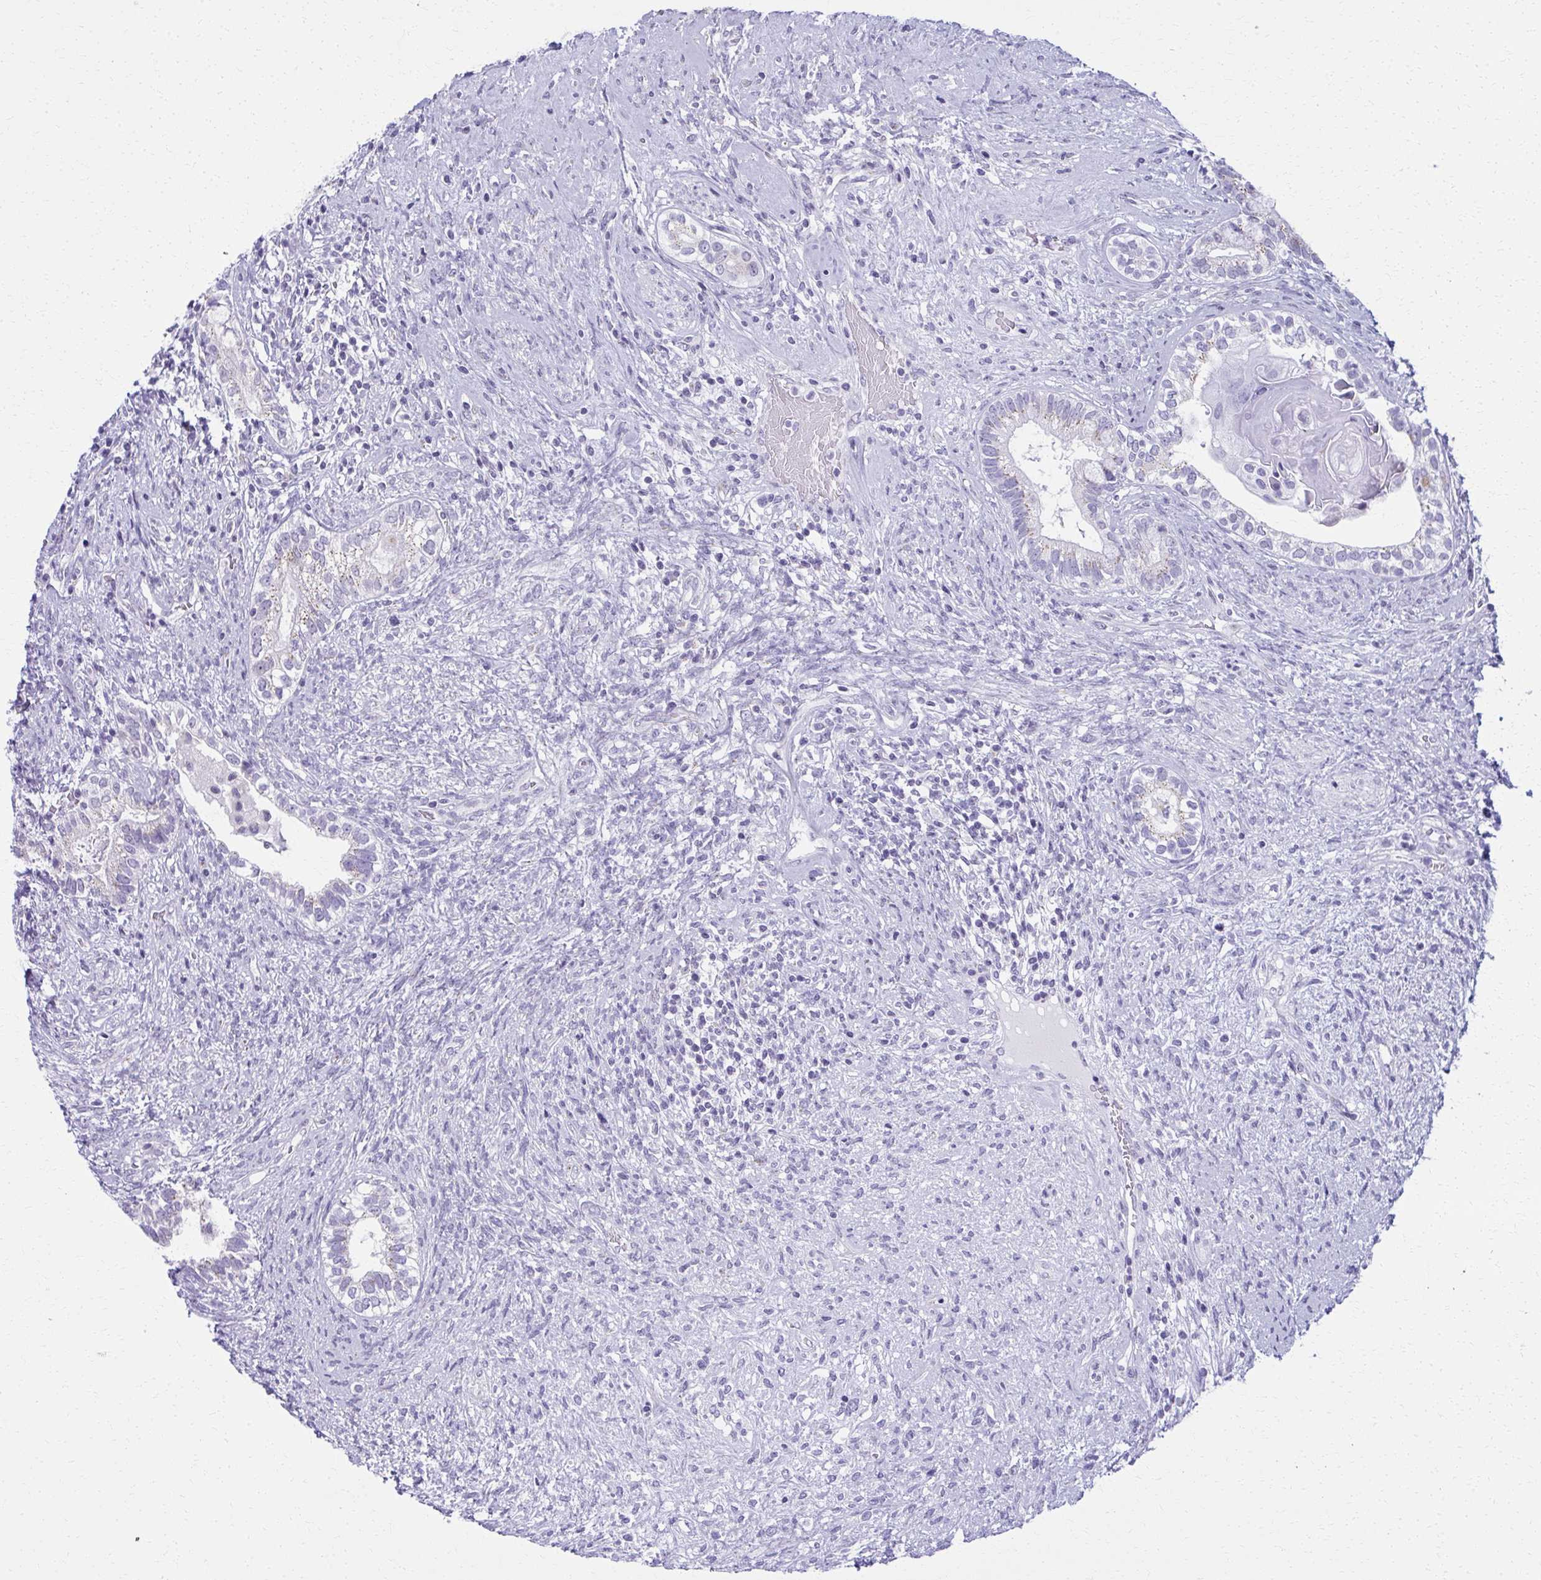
{"staining": {"intensity": "negative", "quantity": "none", "location": "none"}, "tissue": "testis cancer", "cell_type": "Tumor cells", "image_type": "cancer", "snomed": [{"axis": "morphology", "description": "Seminoma, NOS"}, {"axis": "morphology", "description": "Carcinoma, Embryonal, NOS"}, {"axis": "topography", "description": "Testis"}], "caption": "Immunohistochemical staining of human testis cancer (embryonal carcinoma) displays no significant staining in tumor cells. (Brightfield microscopy of DAB (3,3'-diaminobenzidine) IHC at high magnification).", "gene": "SCLY", "patient": {"sex": "male", "age": 41}}